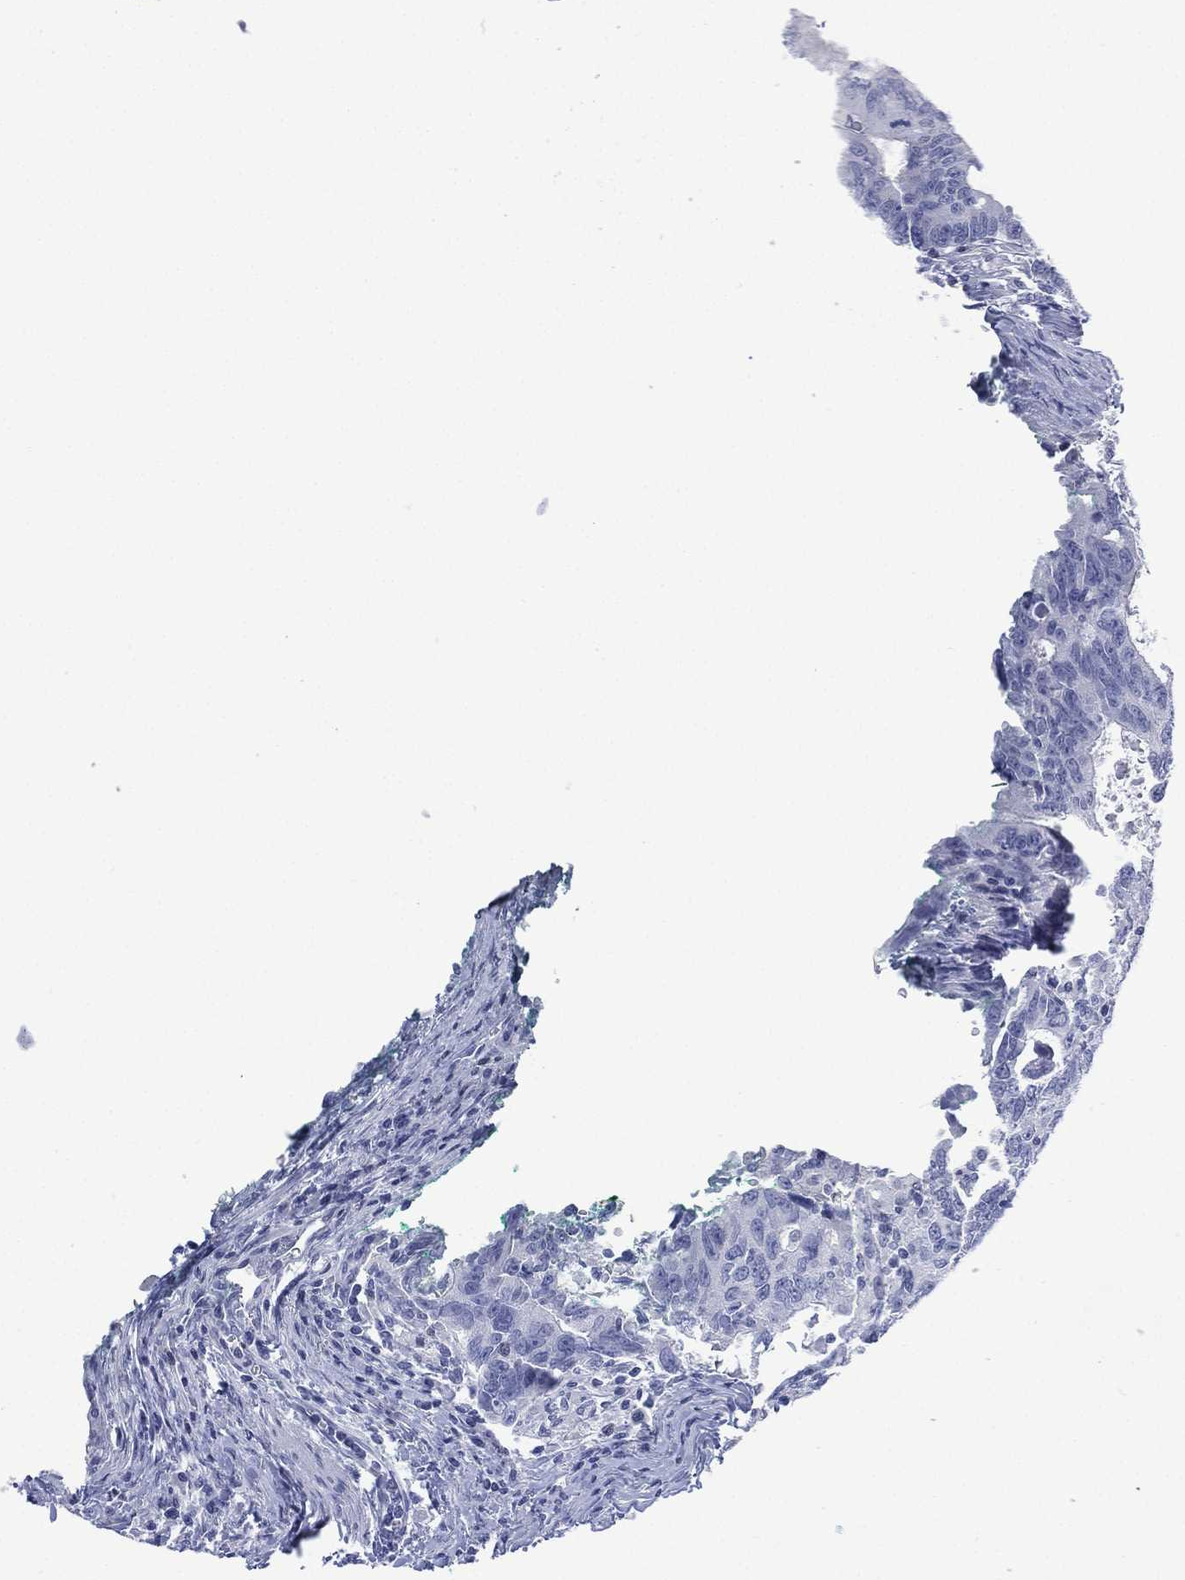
{"staining": {"intensity": "negative", "quantity": "none", "location": "none"}, "tissue": "colorectal cancer", "cell_type": "Tumor cells", "image_type": "cancer", "snomed": [{"axis": "morphology", "description": "Adenocarcinoma, NOS"}, {"axis": "topography", "description": "Colon"}], "caption": "Tumor cells are negative for protein expression in human colorectal cancer (adenocarcinoma).", "gene": "TMEM247", "patient": {"sex": "female", "age": 77}}